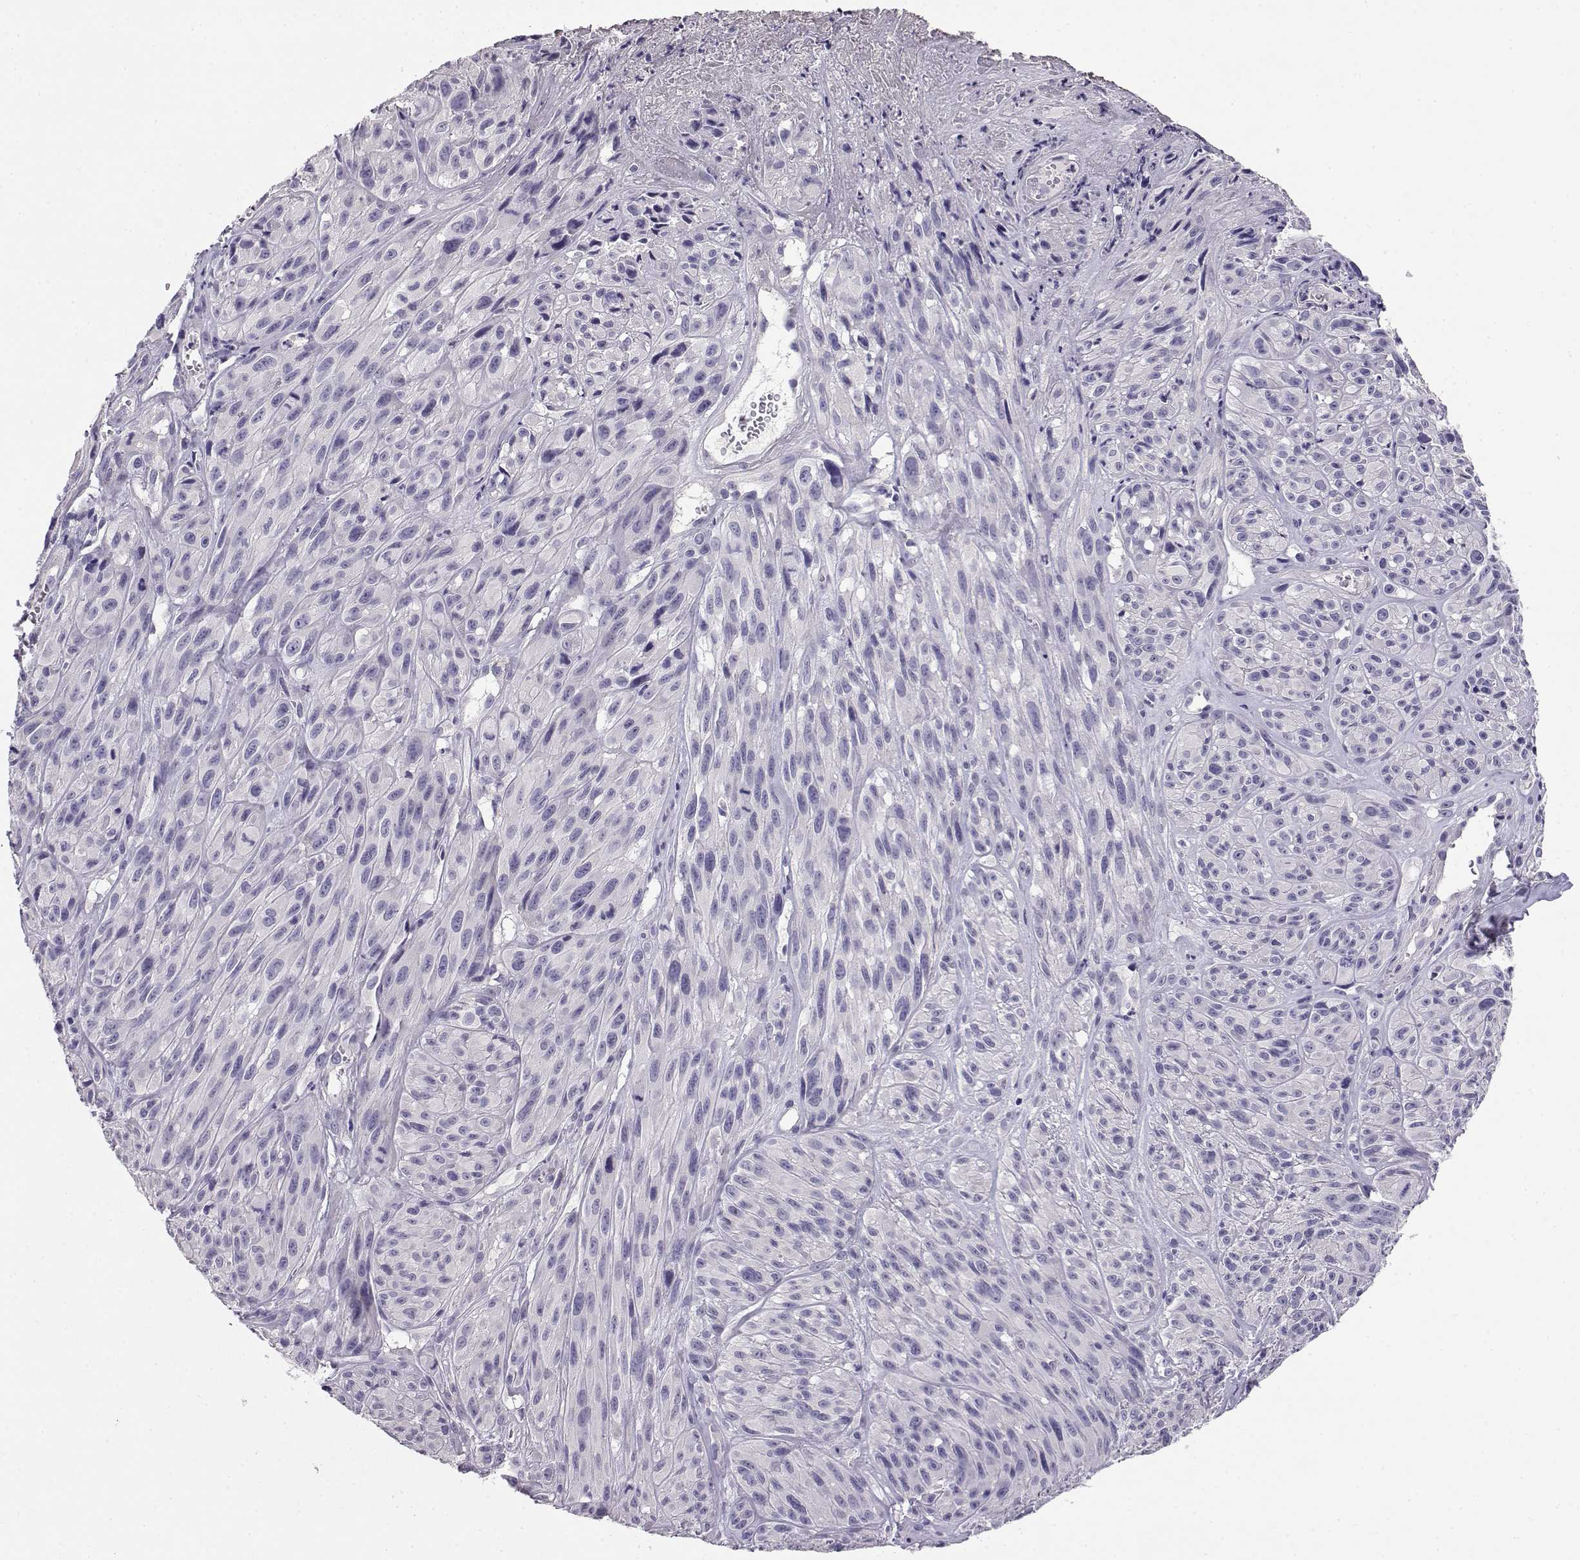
{"staining": {"intensity": "negative", "quantity": "none", "location": "none"}, "tissue": "melanoma", "cell_type": "Tumor cells", "image_type": "cancer", "snomed": [{"axis": "morphology", "description": "Malignant melanoma, NOS"}, {"axis": "topography", "description": "Skin"}], "caption": "Immunohistochemistry micrograph of neoplastic tissue: human melanoma stained with DAB (3,3'-diaminobenzidine) exhibits no significant protein staining in tumor cells.", "gene": "ENDOU", "patient": {"sex": "male", "age": 51}}